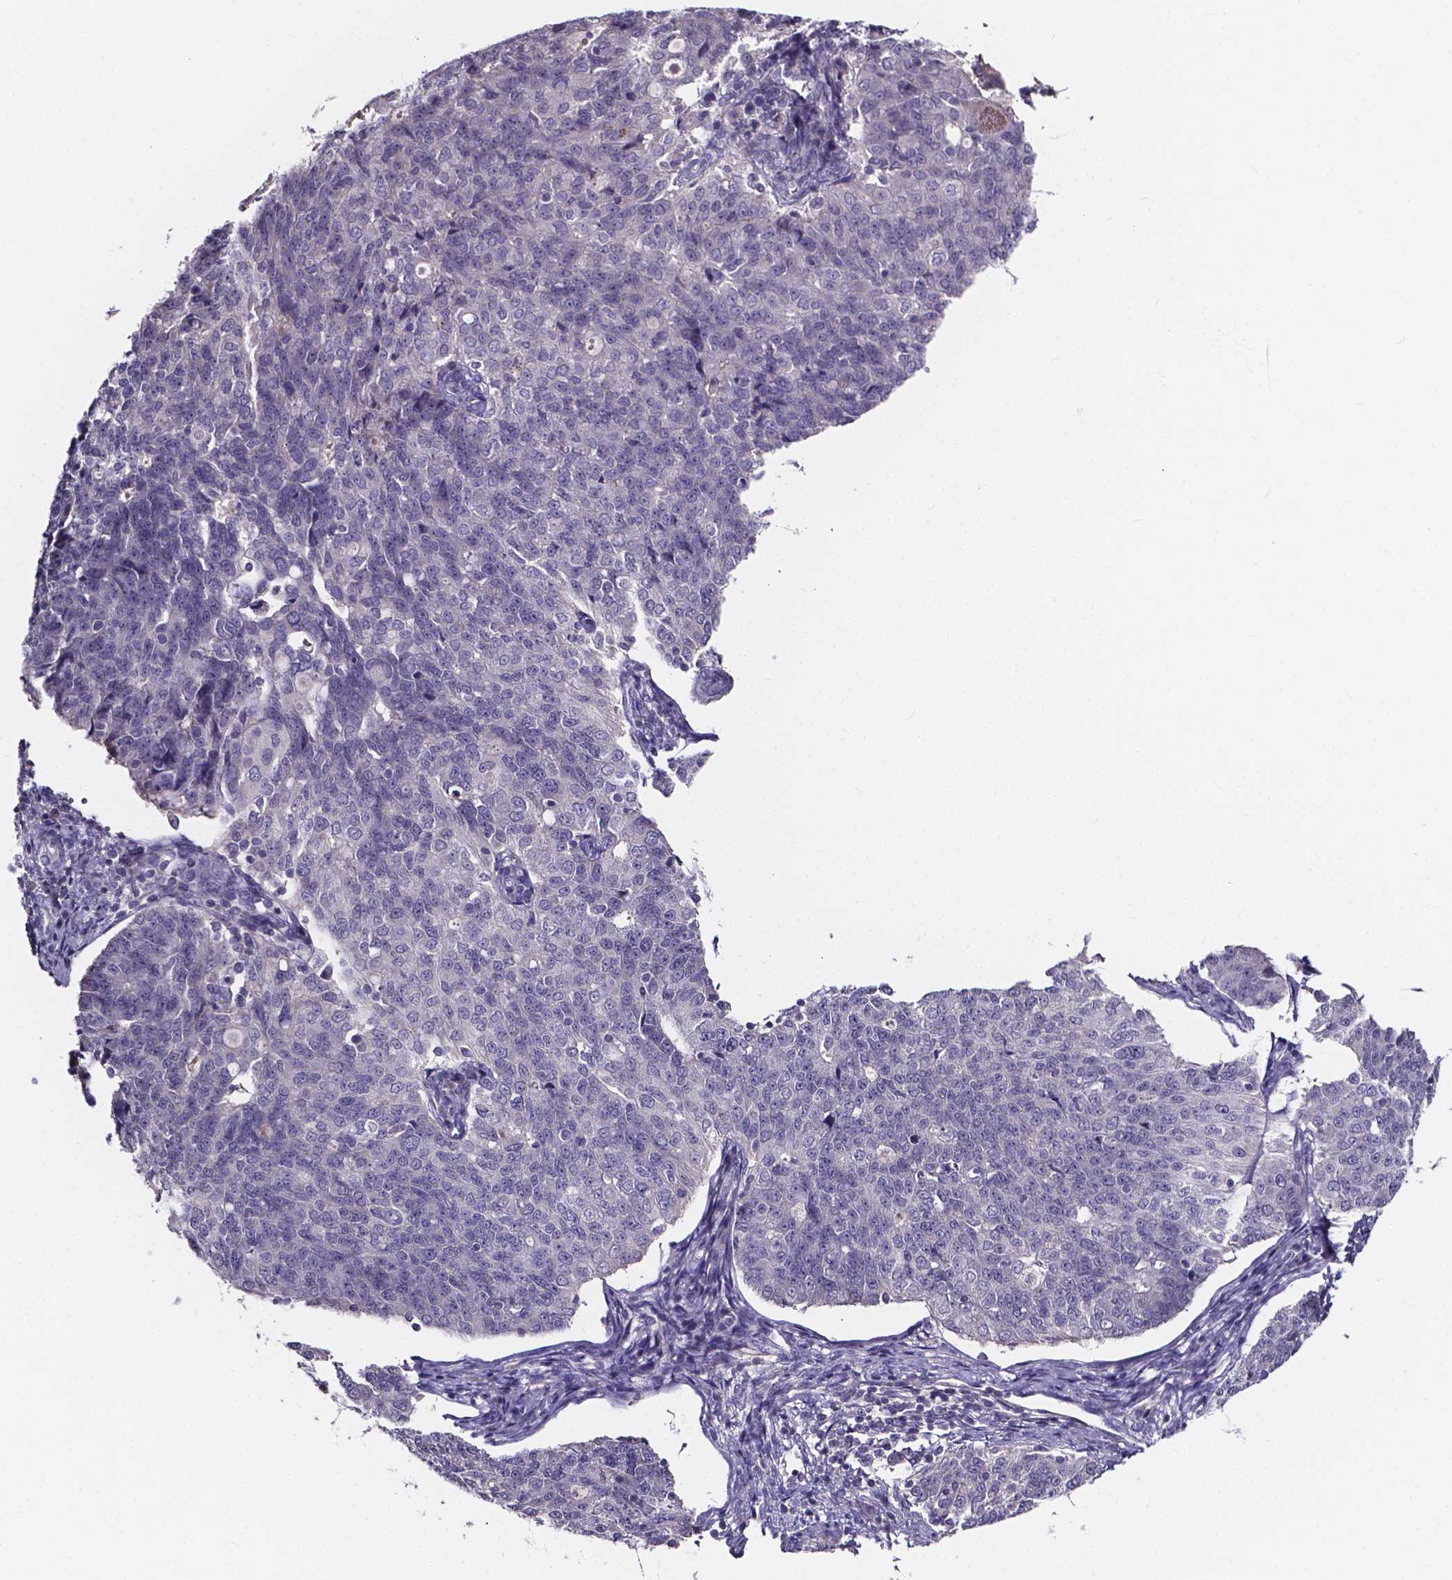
{"staining": {"intensity": "negative", "quantity": "none", "location": "none"}, "tissue": "endometrial cancer", "cell_type": "Tumor cells", "image_type": "cancer", "snomed": [{"axis": "morphology", "description": "Adenocarcinoma, NOS"}, {"axis": "topography", "description": "Endometrium"}], "caption": "A histopathology image of endometrial adenocarcinoma stained for a protein demonstrates no brown staining in tumor cells.", "gene": "SPOCD1", "patient": {"sex": "female", "age": 43}}